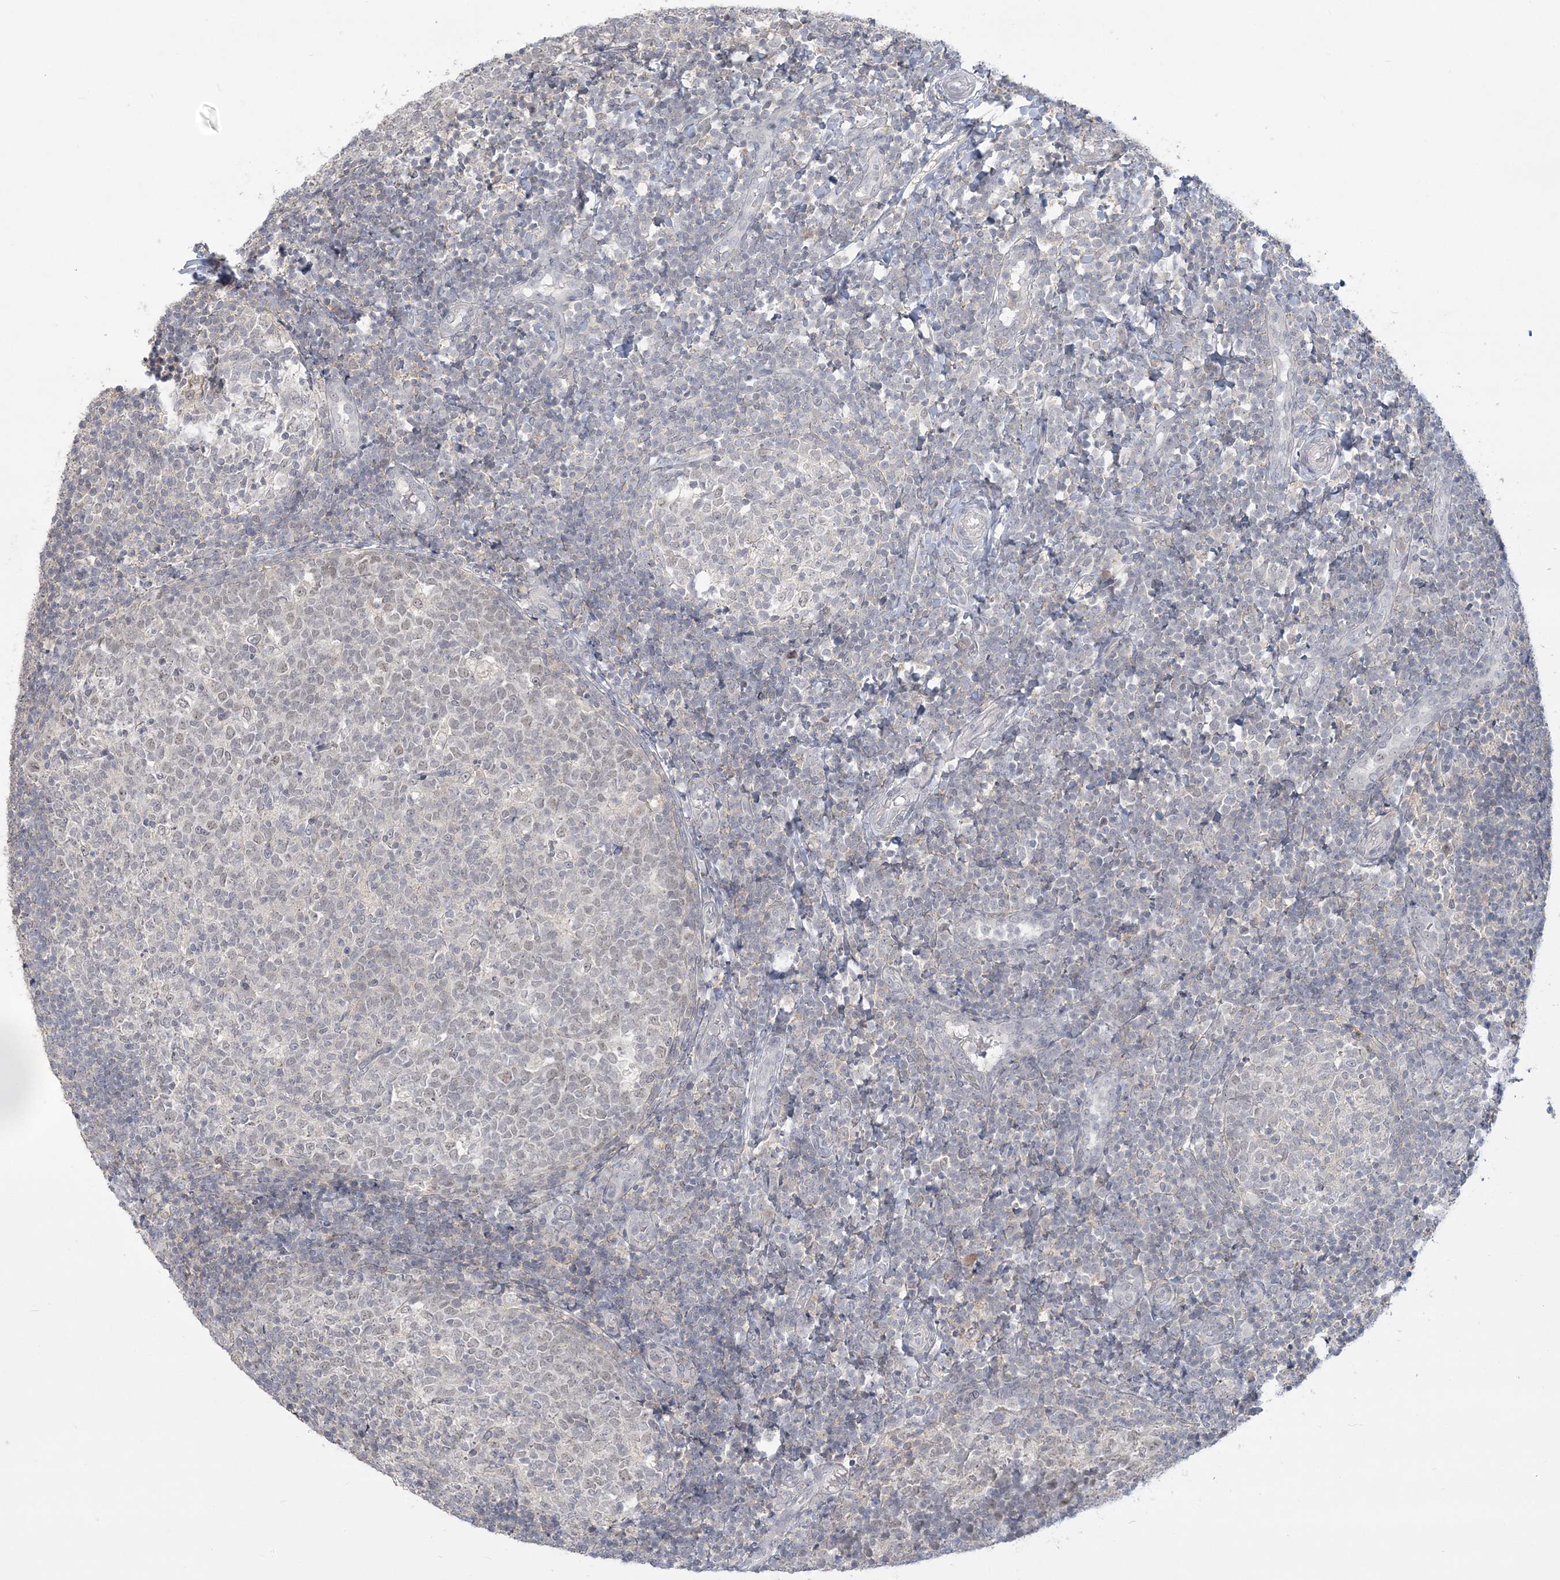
{"staining": {"intensity": "weak", "quantity": "<25%", "location": "nuclear"}, "tissue": "tonsil", "cell_type": "Germinal center cells", "image_type": "normal", "snomed": [{"axis": "morphology", "description": "Normal tissue, NOS"}, {"axis": "topography", "description": "Tonsil"}], "caption": "DAB immunohistochemical staining of unremarkable human tonsil shows no significant positivity in germinal center cells. (DAB (3,3'-diaminobenzidine) immunohistochemistry with hematoxylin counter stain).", "gene": "ANKS1A", "patient": {"sex": "female", "age": 19}}